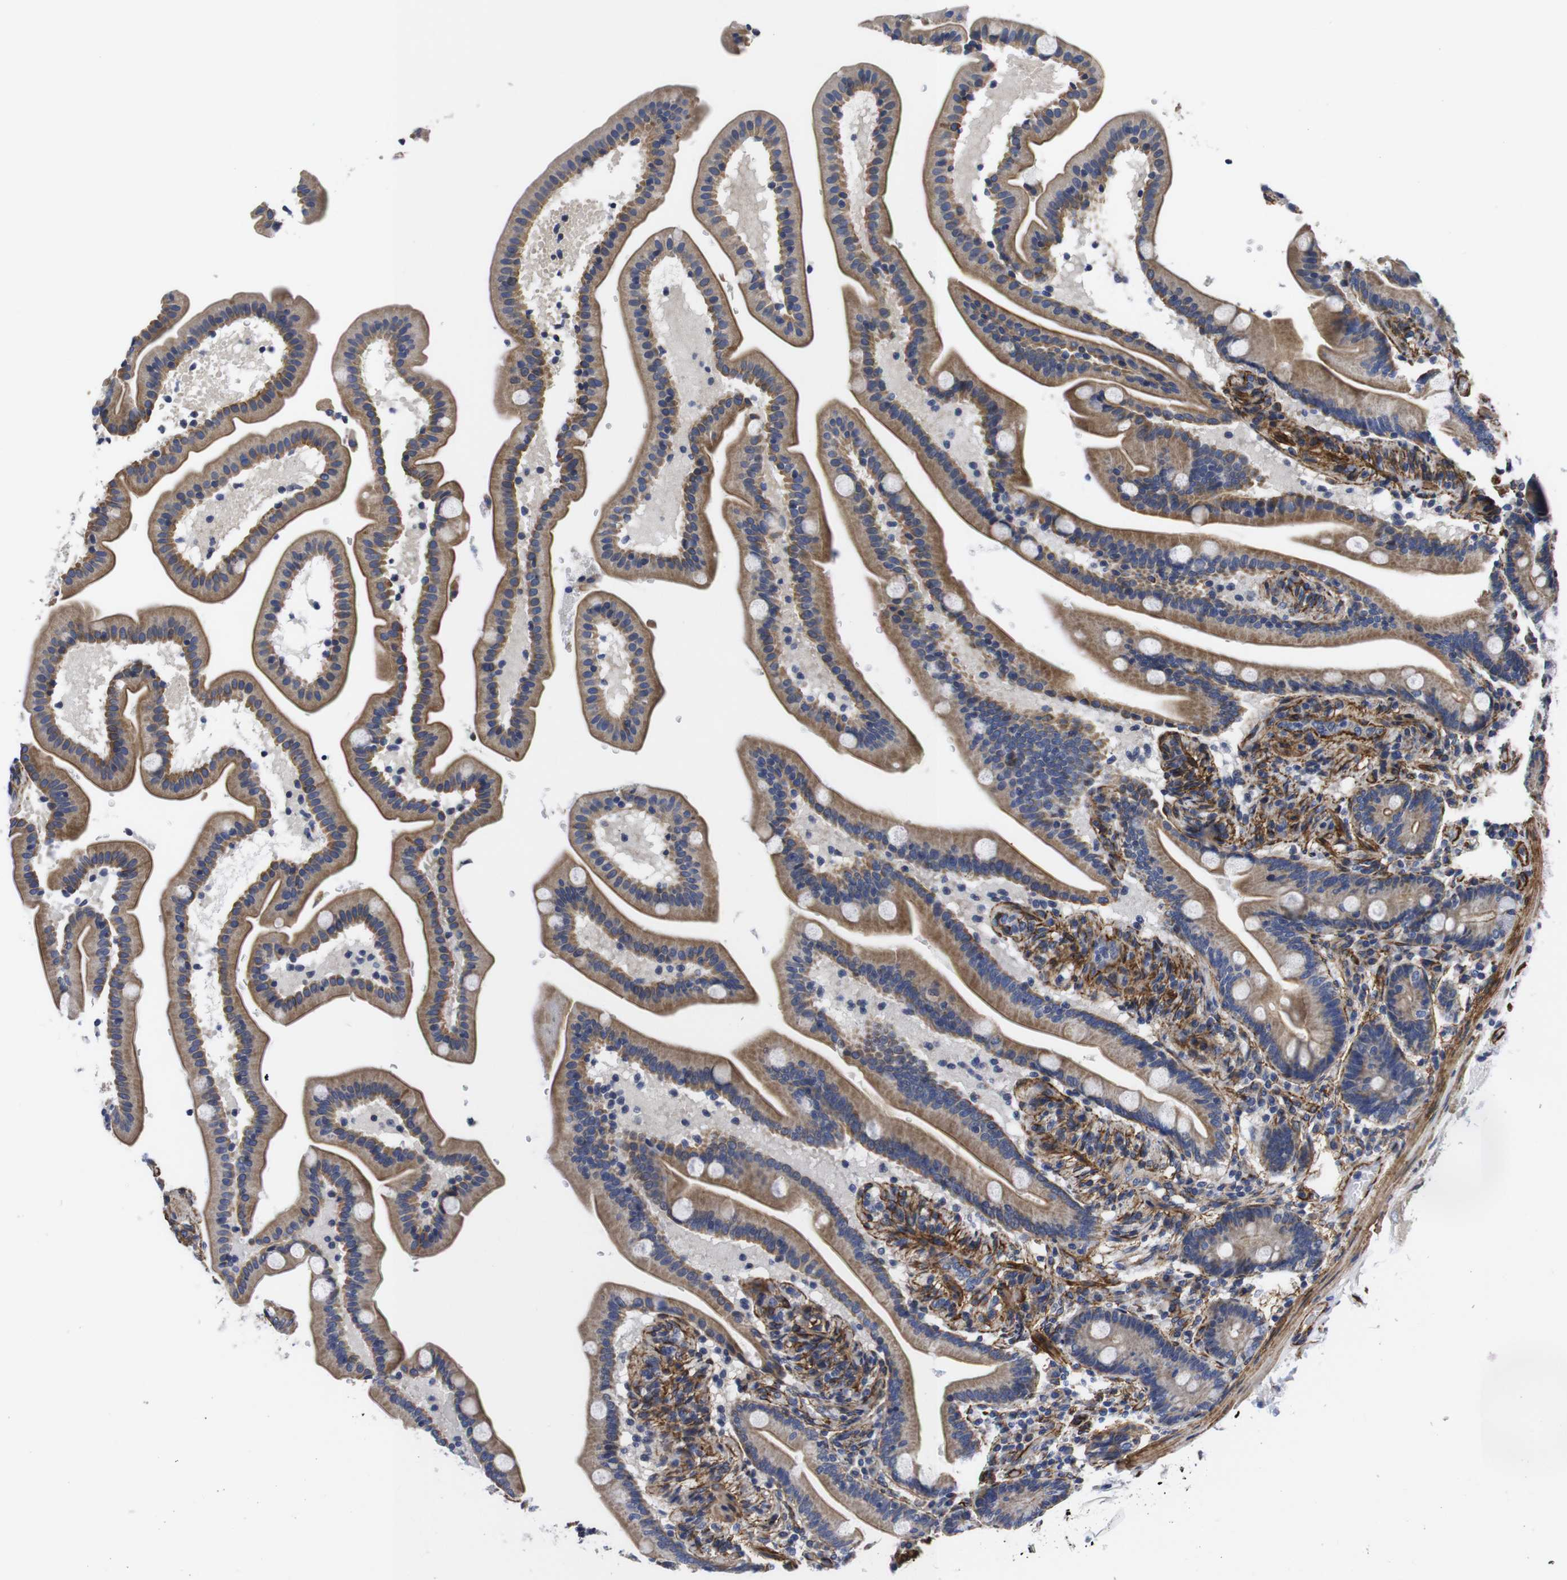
{"staining": {"intensity": "moderate", "quantity": ">75%", "location": "cytoplasmic/membranous"}, "tissue": "duodenum", "cell_type": "Glandular cells", "image_type": "normal", "snomed": [{"axis": "morphology", "description": "Normal tissue, NOS"}, {"axis": "topography", "description": "Duodenum"}], "caption": "This histopathology image shows IHC staining of normal duodenum, with medium moderate cytoplasmic/membranous positivity in about >75% of glandular cells.", "gene": "WNT10A", "patient": {"sex": "male", "age": 54}}